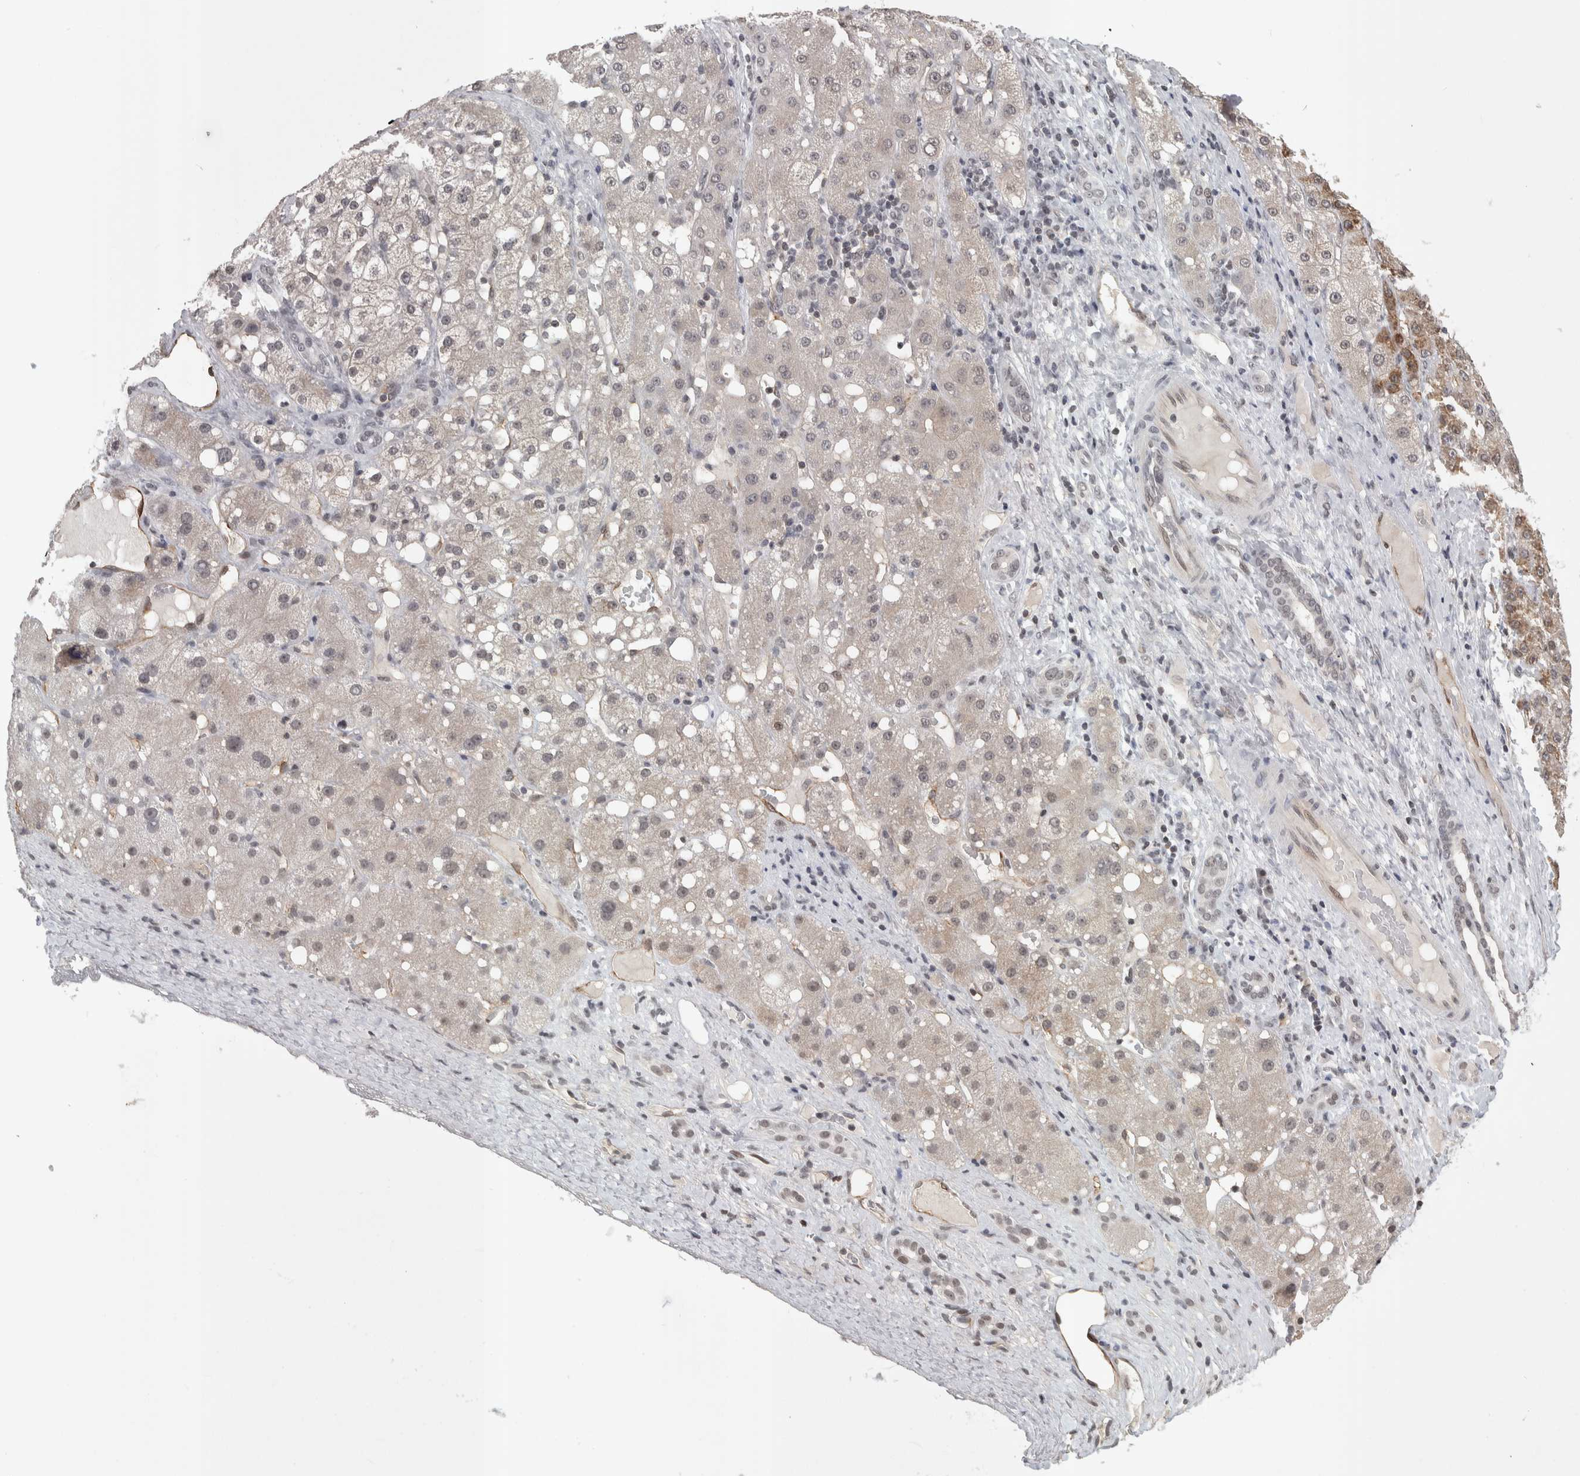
{"staining": {"intensity": "weak", "quantity": "25%-75%", "location": "cytoplasmic/membranous"}, "tissue": "liver cancer", "cell_type": "Tumor cells", "image_type": "cancer", "snomed": [{"axis": "morphology", "description": "Carcinoma, Hepatocellular, NOS"}, {"axis": "topography", "description": "Liver"}], "caption": "A high-resolution image shows immunohistochemistry (IHC) staining of liver cancer (hepatocellular carcinoma), which displays weak cytoplasmic/membranous positivity in about 25%-75% of tumor cells.", "gene": "ZSCAN21", "patient": {"sex": "male", "age": 67}}